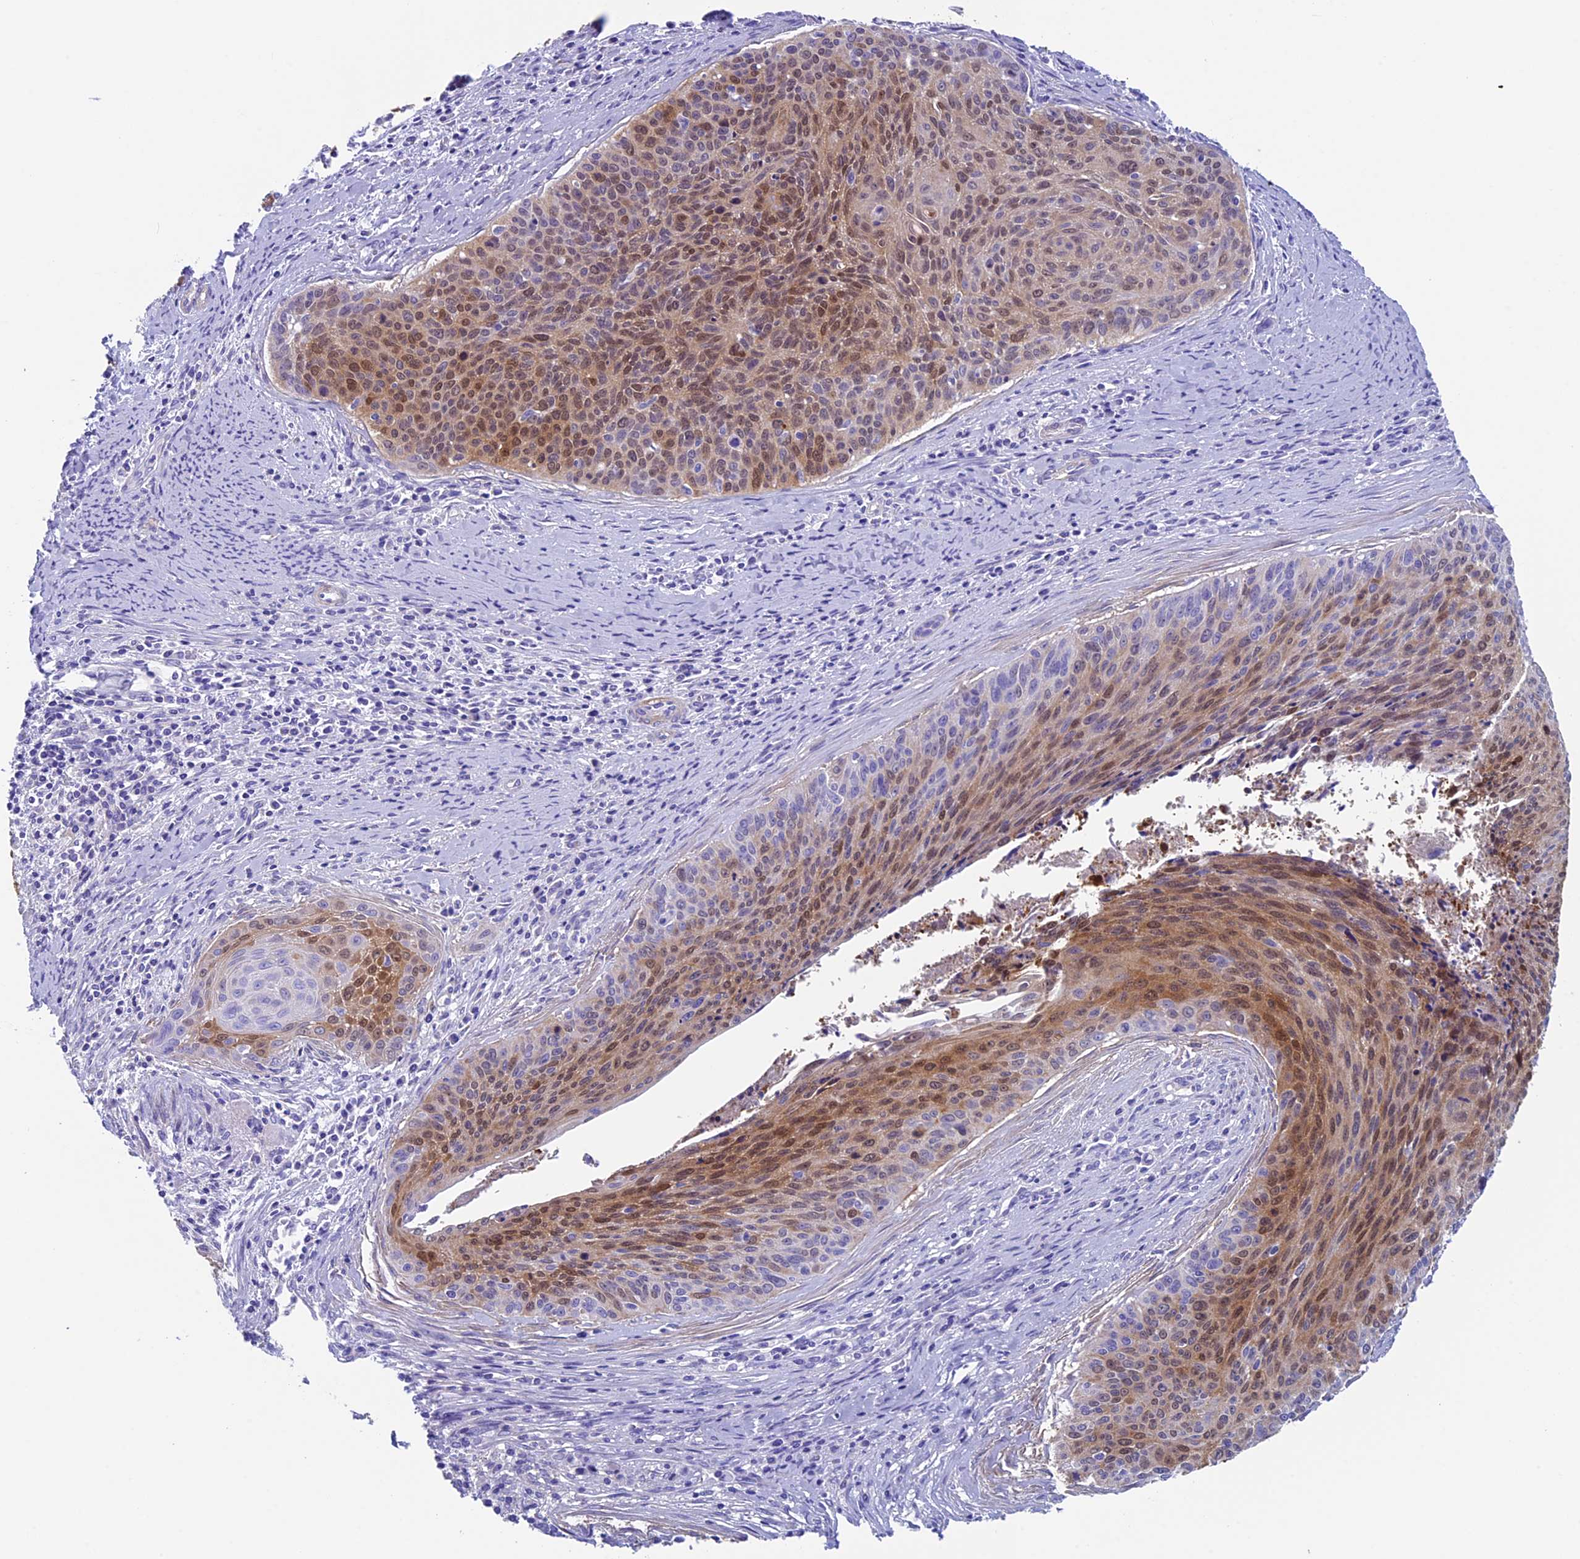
{"staining": {"intensity": "moderate", "quantity": "25%-75%", "location": "cytoplasmic/membranous,nuclear"}, "tissue": "cervical cancer", "cell_type": "Tumor cells", "image_type": "cancer", "snomed": [{"axis": "morphology", "description": "Squamous cell carcinoma, NOS"}, {"axis": "topography", "description": "Cervix"}], "caption": "Tumor cells reveal medium levels of moderate cytoplasmic/membranous and nuclear positivity in about 25%-75% of cells in human cervical cancer.", "gene": "ADH7", "patient": {"sex": "female", "age": 55}}